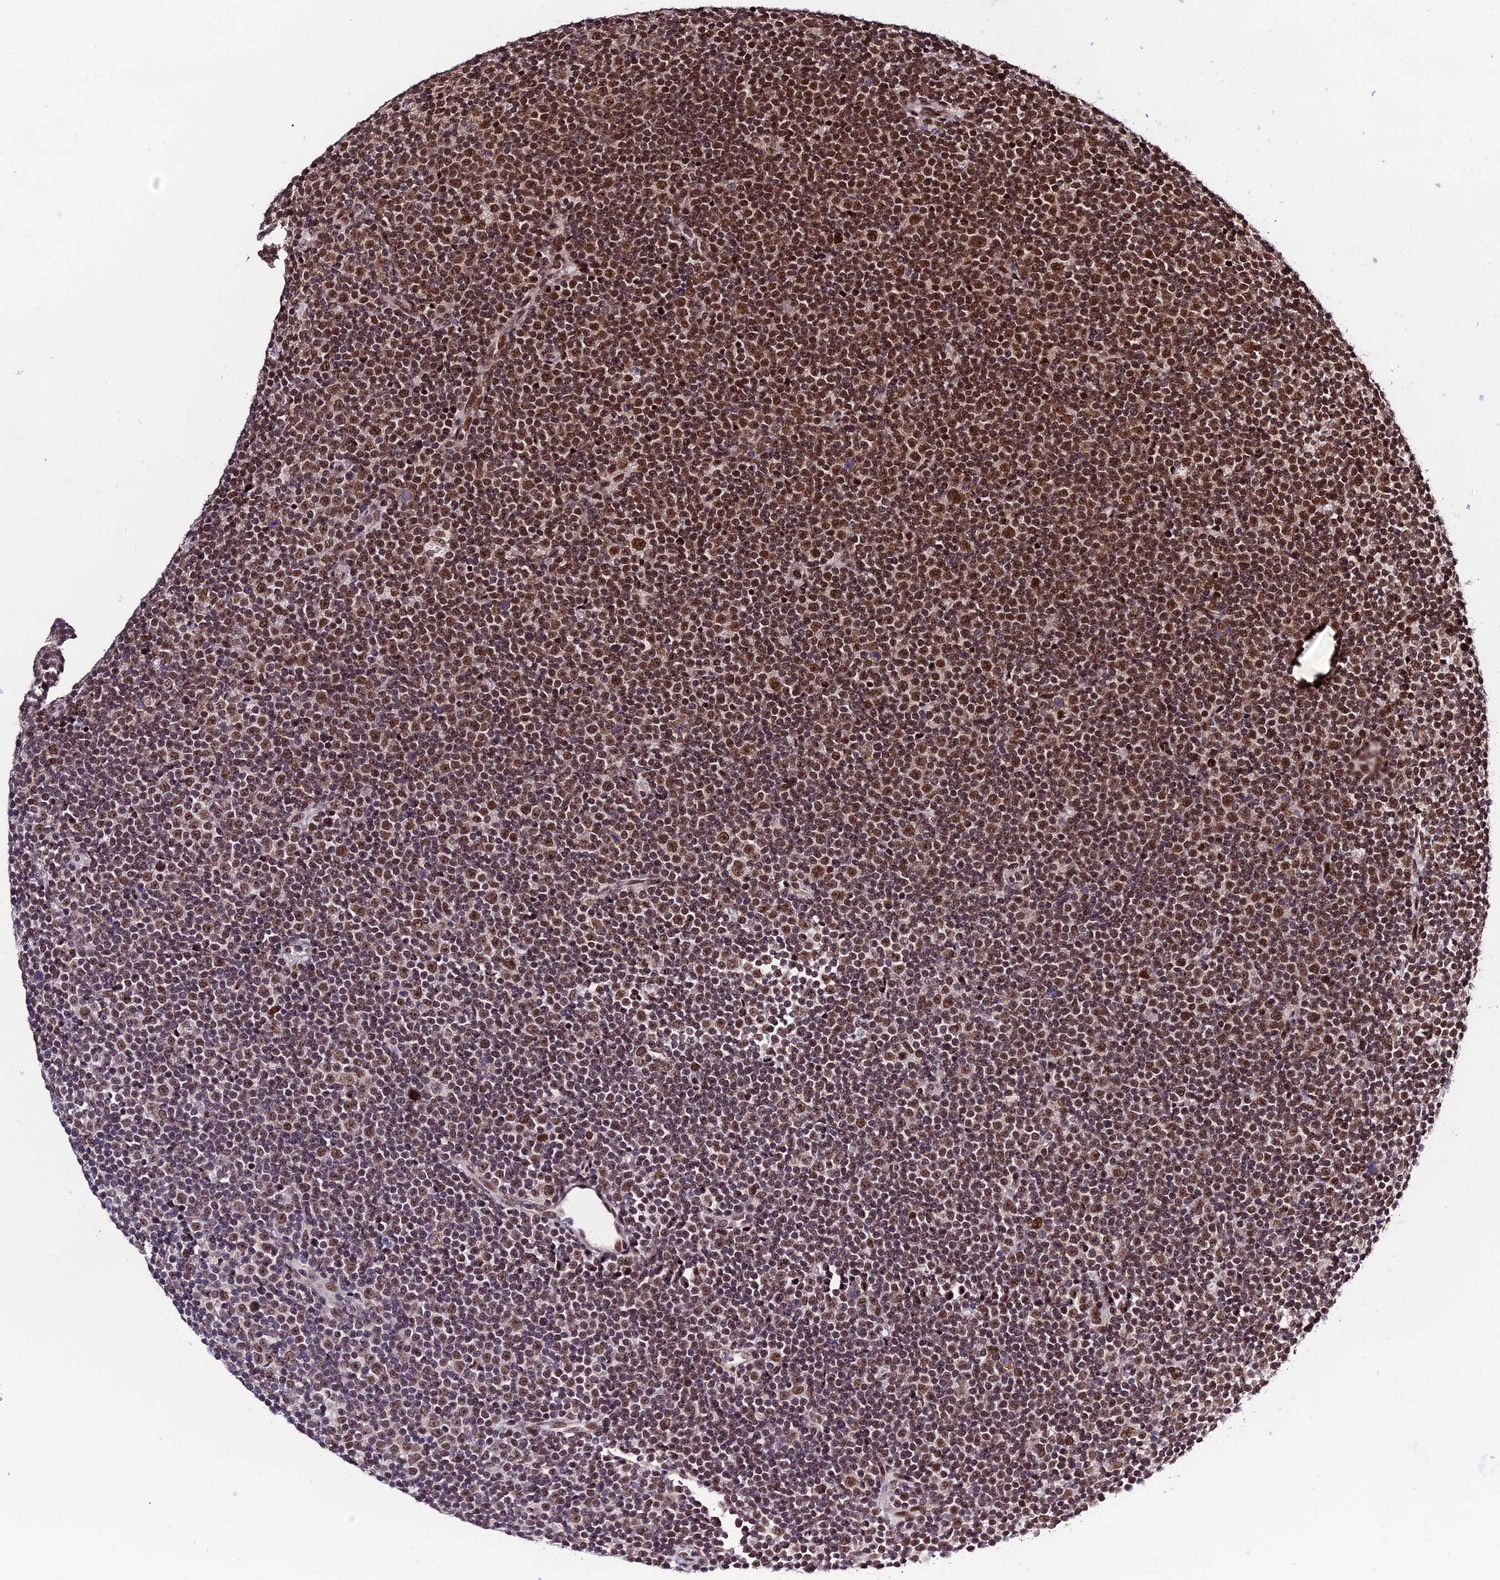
{"staining": {"intensity": "moderate", "quantity": ">75%", "location": "nuclear"}, "tissue": "lymphoma", "cell_type": "Tumor cells", "image_type": "cancer", "snomed": [{"axis": "morphology", "description": "Malignant lymphoma, non-Hodgkin's type, Low grade"}, {"axis": "topography", "description": "Lymph node"}], "caption": "Protein analysis of lymphoma tissue reveals moderate nuclear staining in approximately >75% of tumor cells.", "gene": "SYT15", "patient": {"sex": "female", "age": 67}}